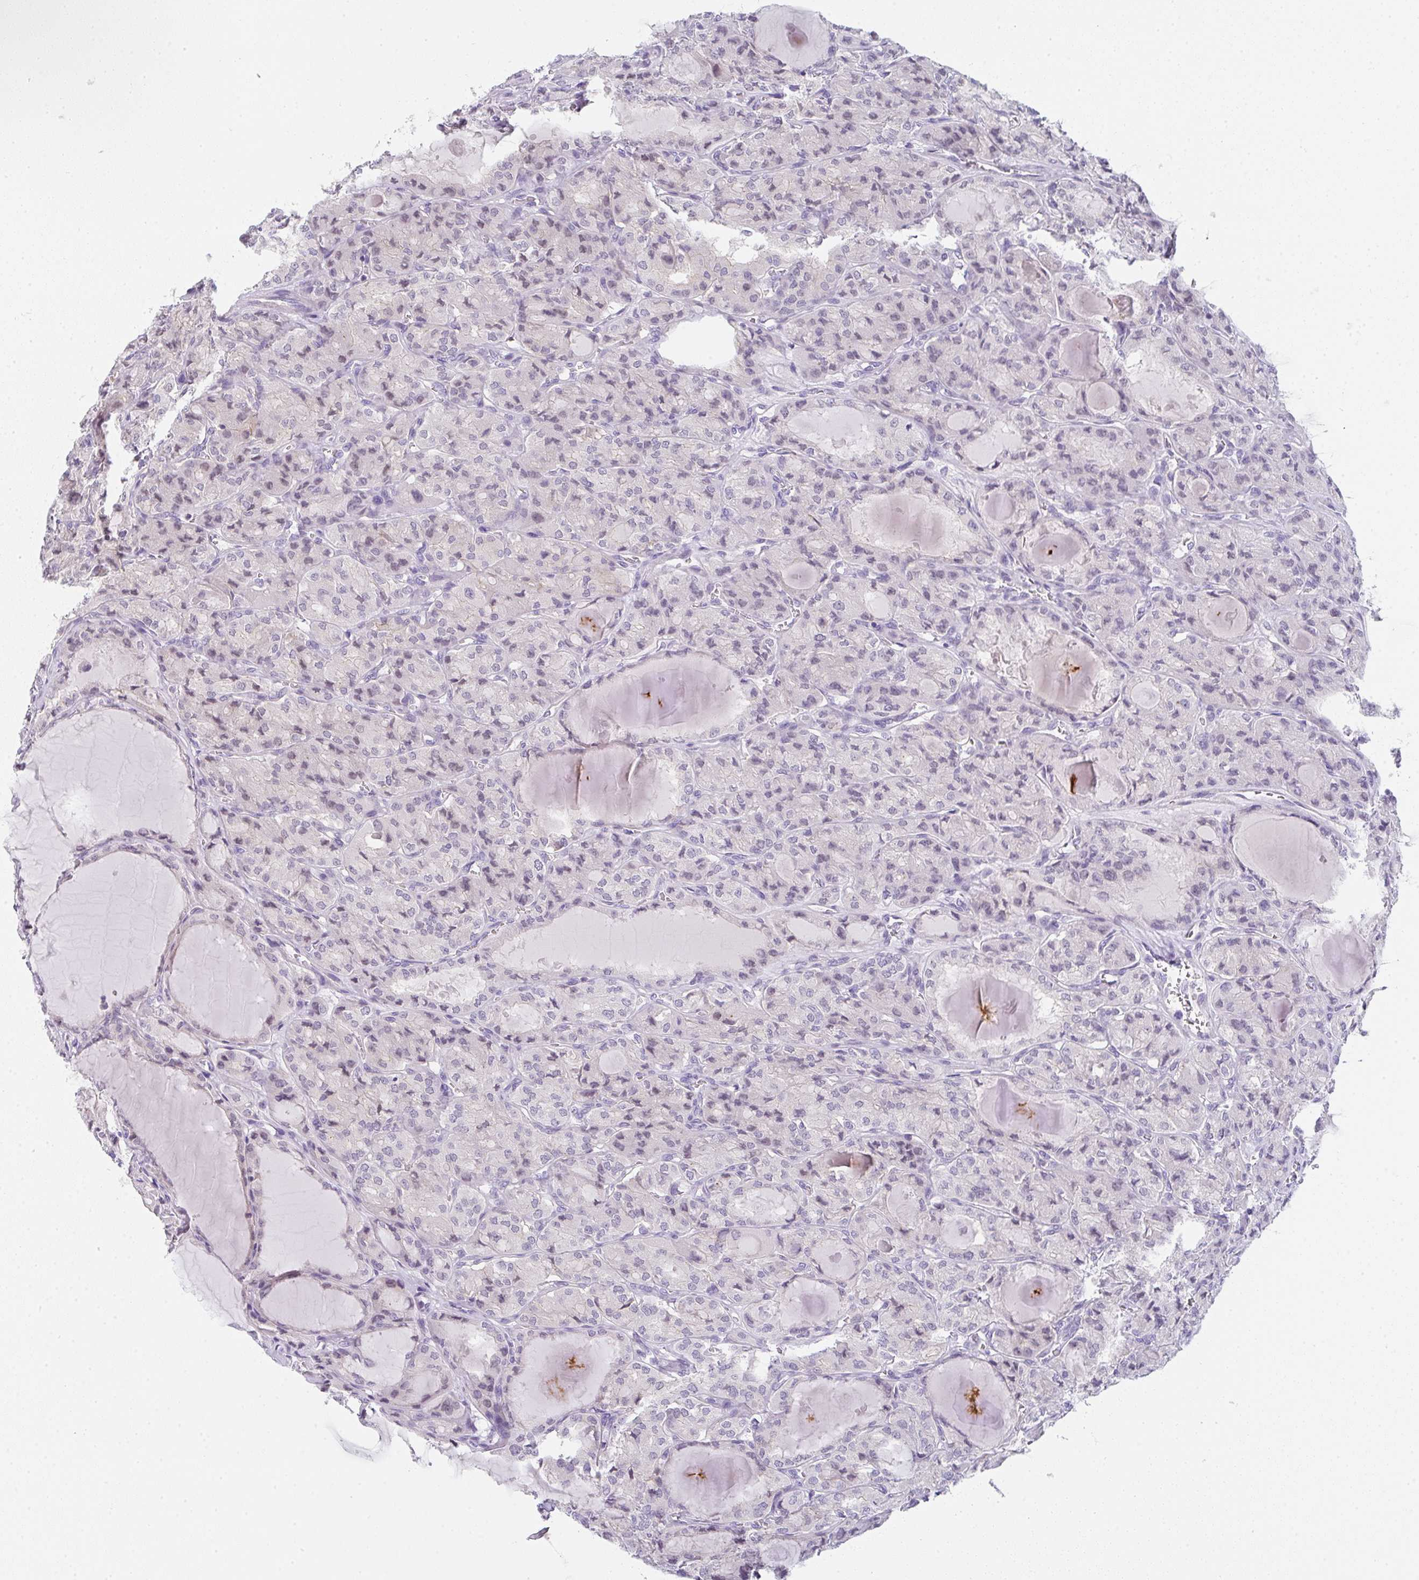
{"staining": {"intensity": "weak", "quantity": "<25%", "location": "nuclear"}, "tissue": "thyroid cancer", "cell_type": "Tumor cells", "image_type": "cancer", "snomed": [{"axis": "morphology", "description": "Papillary adenocarcinoma, NOS"}, {"axis": "topography", "description": "Thyroid gland"}], "caption": "This is a image of immunohistochemistry (IHC) staining of thyroid papillary adenocarcinoma, which shows no positivity in tumor cells.", "gene": "CACNA1S", "patient": {"sex": "male", "age": 87}}